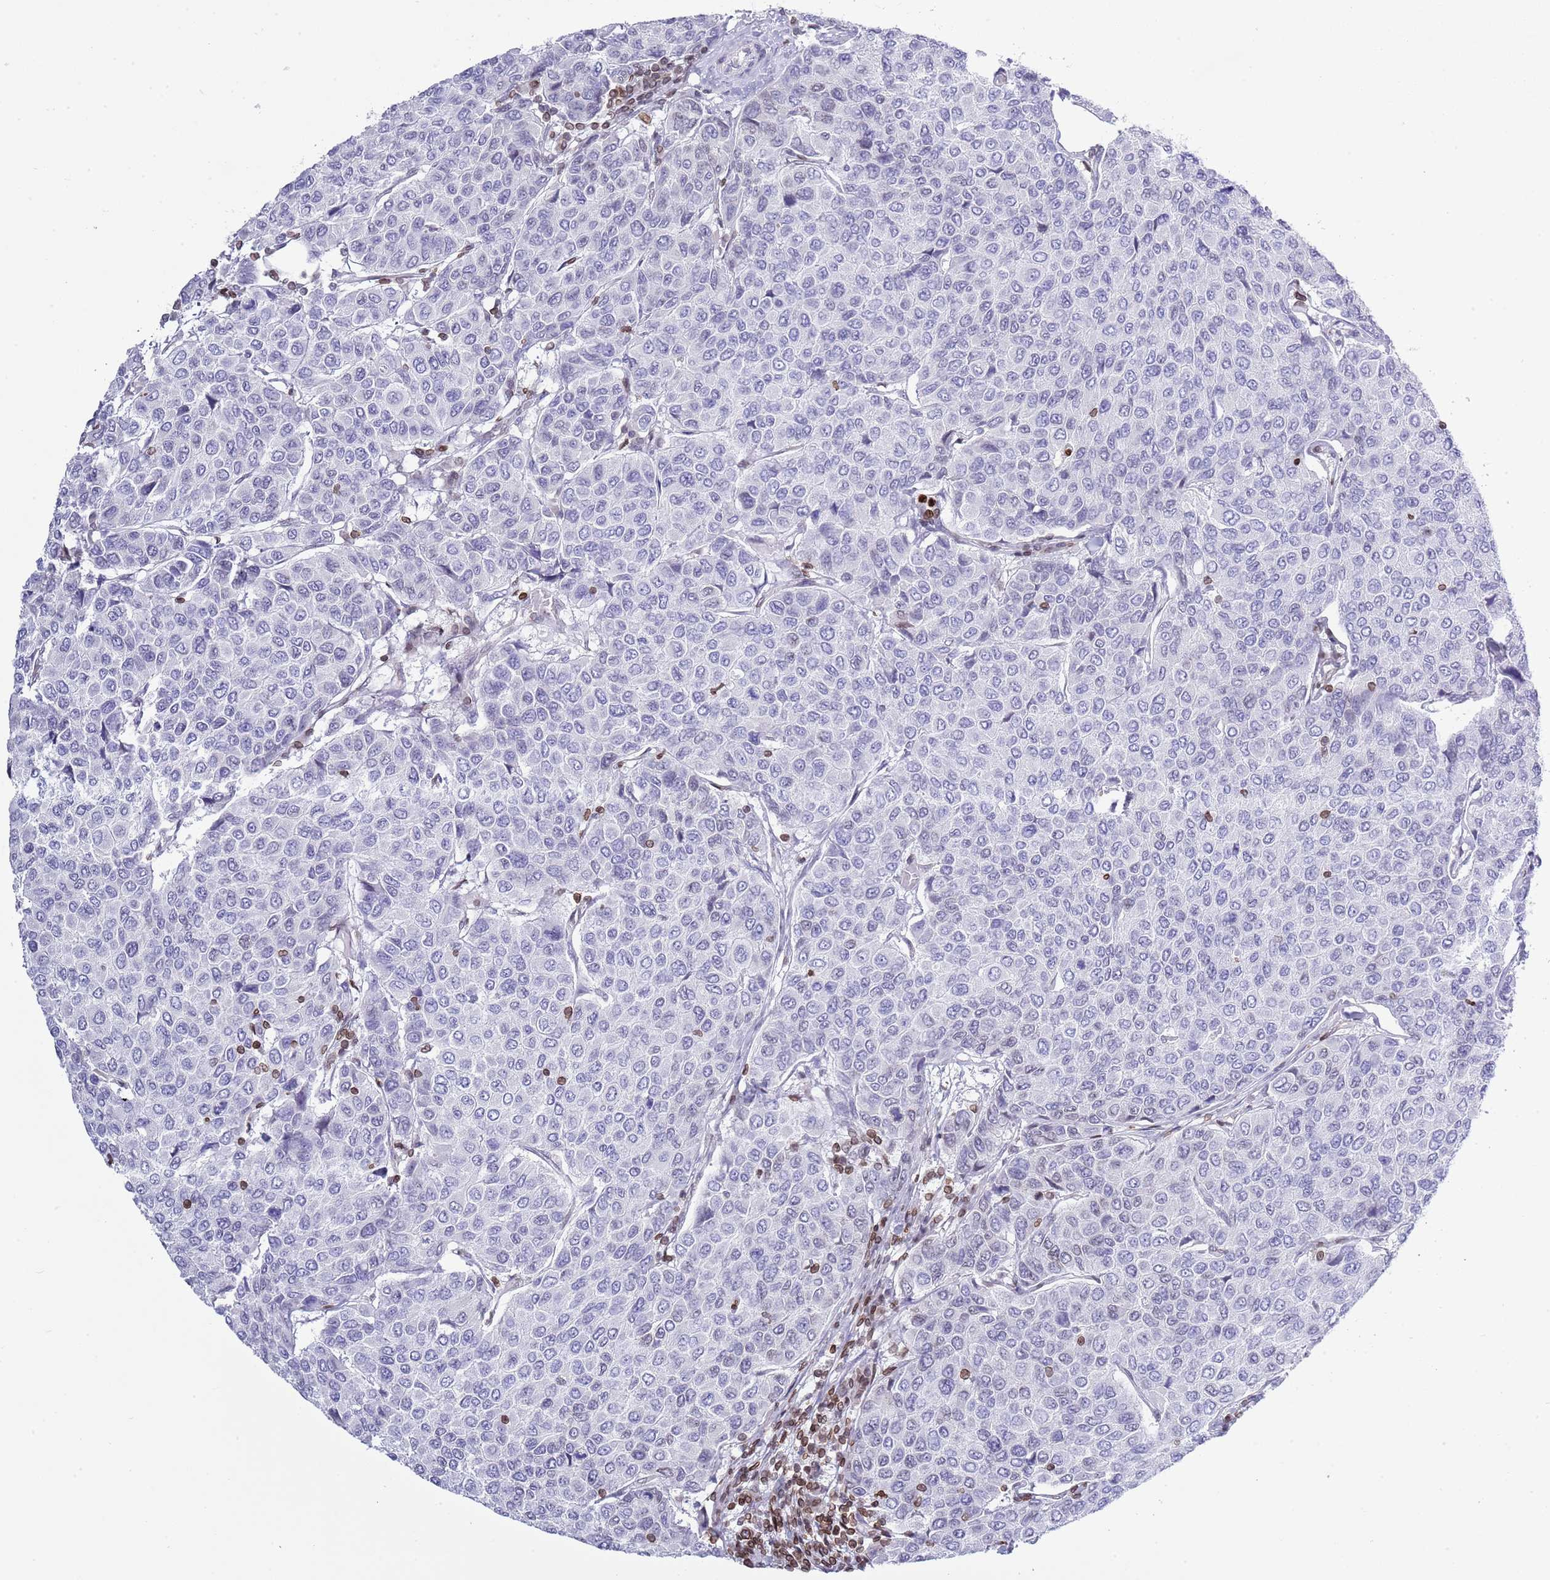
{"staining": {"intensity": "negative", "quantity": "none", "location": "none"}, "tissue": "breast cancer", "cell_type": "Tumor cells", "image_type": "cancer", "snomed": [{"axis": "morphology", "description": "Duct carcinoma"}, {"axis": "topography", "description": "Breast"}], "caption": "An image of human invasive ductal carcinoma (breast) is negative for staining in tumor cells. Nuclei are stained in blue.", "gene": "LBR", "patient": {"sex": "female", "age": 55}}